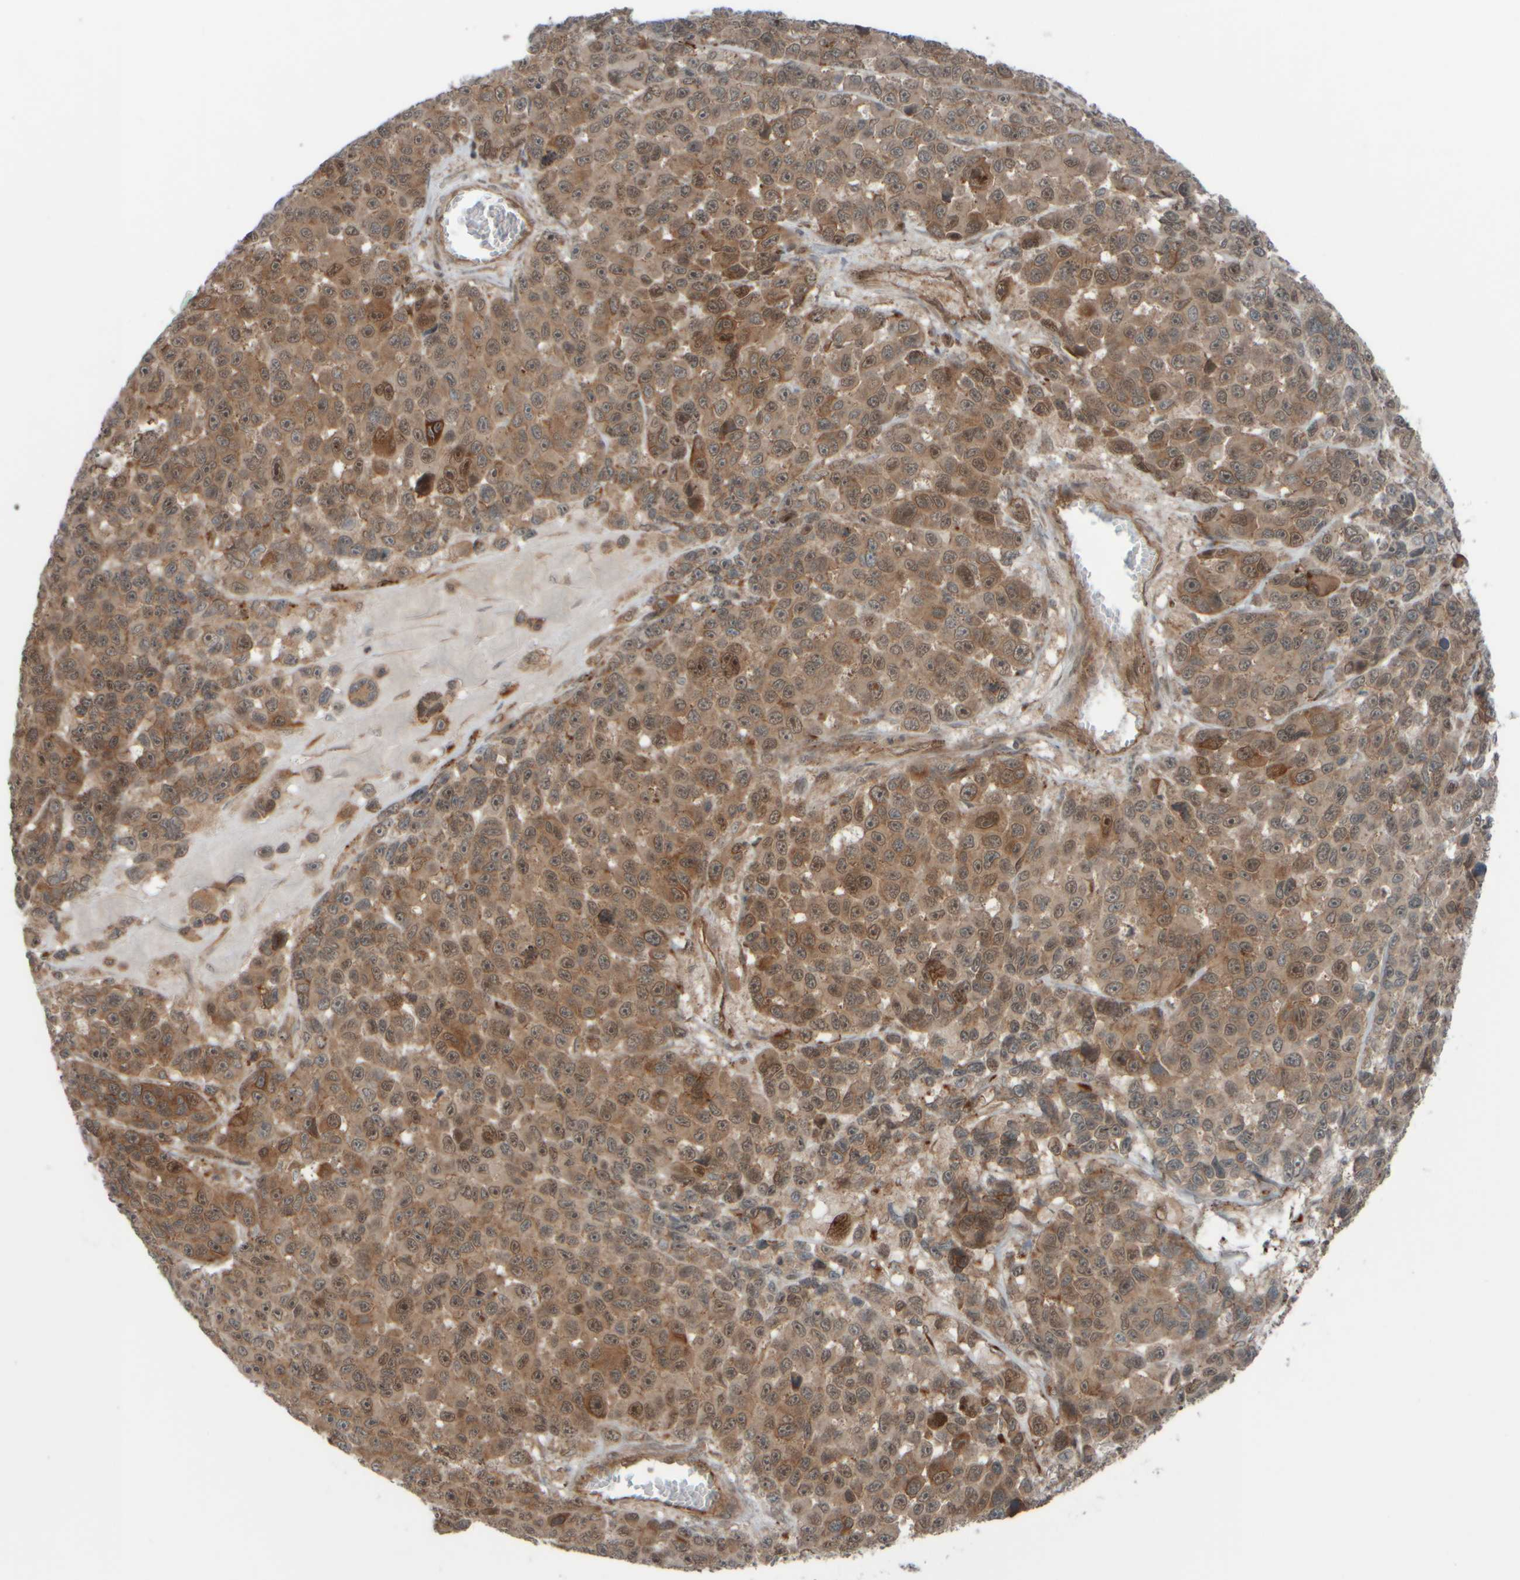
{"staining": {"intensity": "moderate", "quantity": ">75%", "location": "cytoplasmic/membranous"}, "tissue": "melanoma", "cell_type": "Tumor cells", "image_type": "cancer", "snomed": [{"axis": "morphology", "description": "Malignant melanoma, NOS"}, {"axis": "topography", "description": "Skin"}], "caption": "IHC micrograph of human melanoma stained for a protein (brown), which exhibits medium levels of moderate cytoplasmic/membranous staining in about >75% of tumor cells.", "gene": "GIGYF1", "patient": {"sex": "male", "age": 53}}